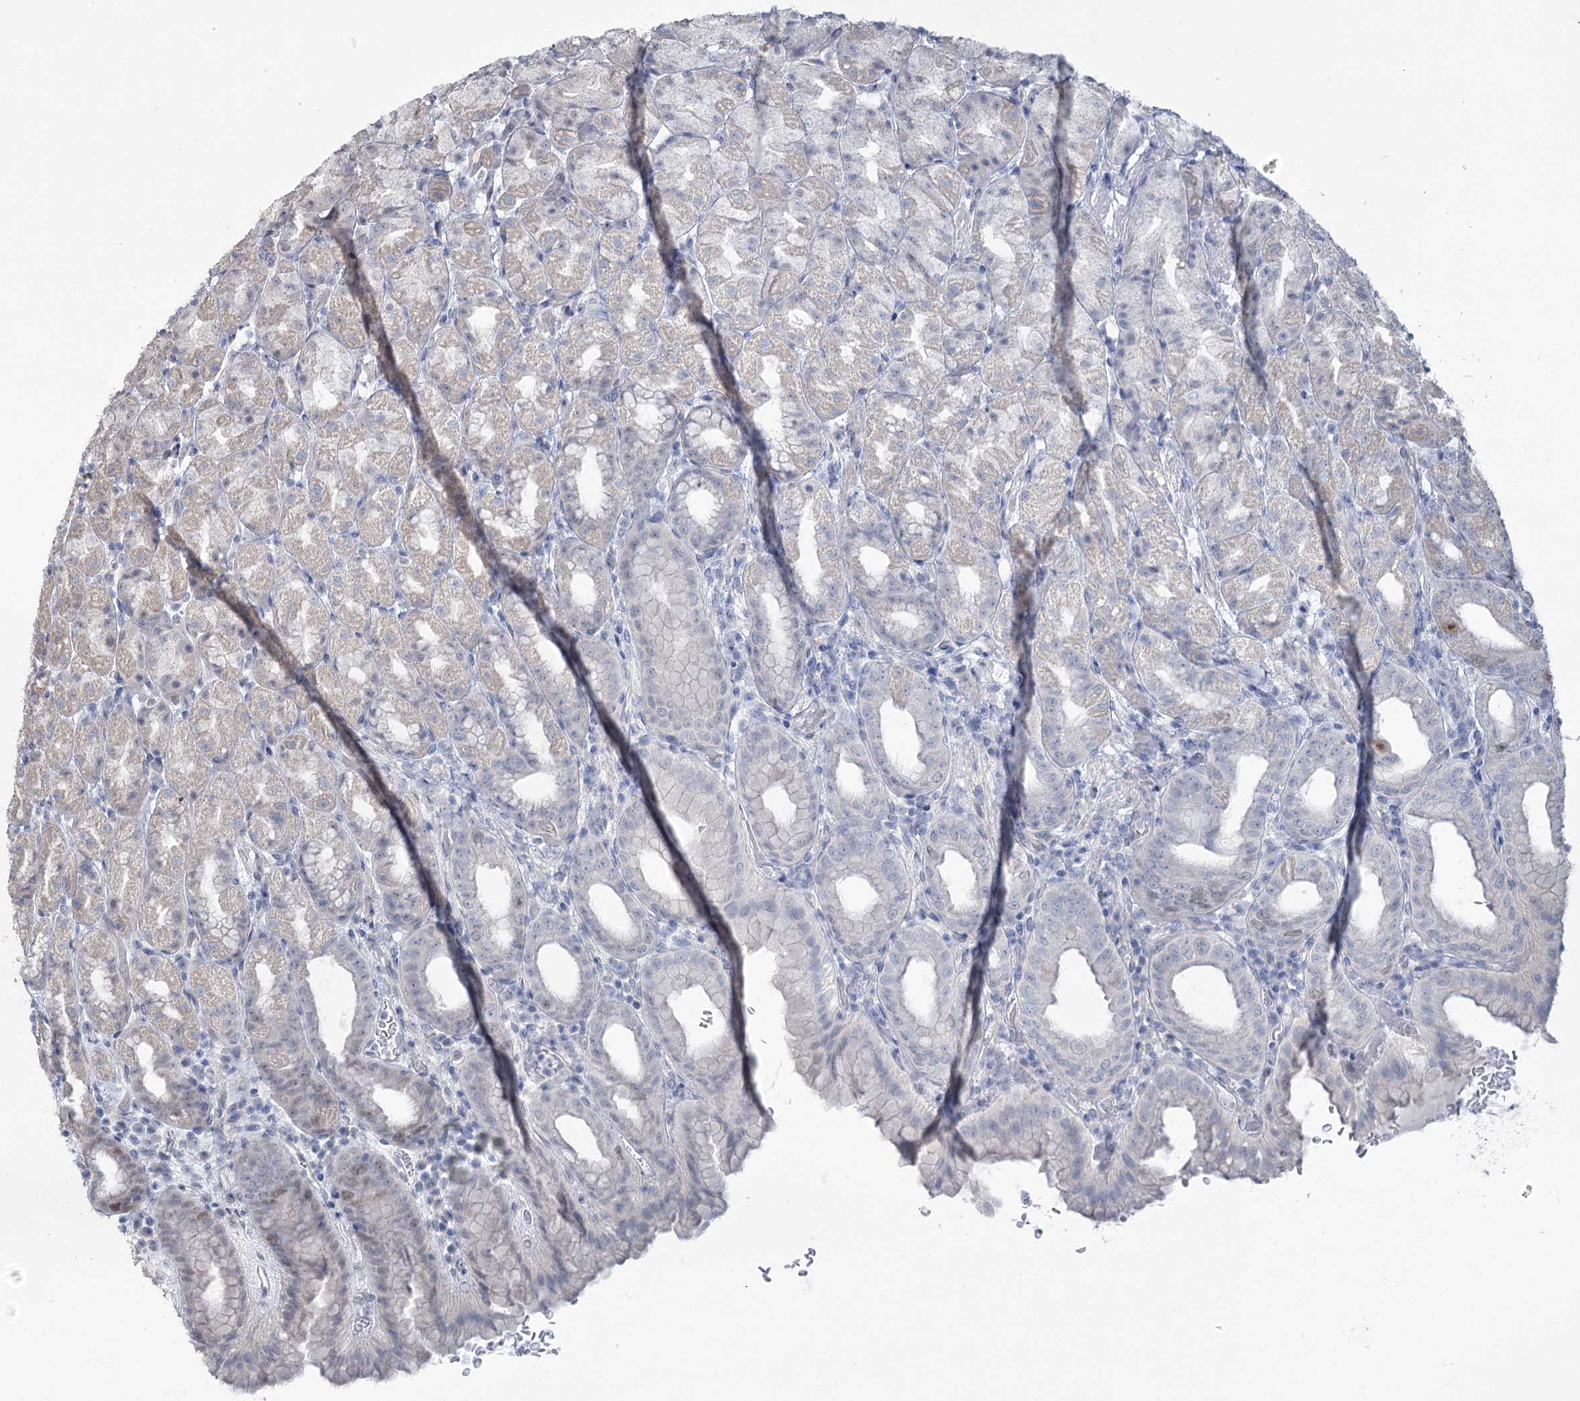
{"staining": {"intensity": "weak", "quantity": "<25%", "location": "cytoplasmic/membranous"}, "tissue": "stomach", "cell_type": "Glandular cells", "image_type": "normal", "snomed": [{"axis": "morphology", "description": "Normal tissue, NOS"}, {"axis": "topography", "description": "Stomach, upper"}], "caption": "Benign stomach was stained to show a protein in brown. There is no significant positivity in glandular cells.", "gene": "ABITRAM", "patient": {"sex": "male", "age": 68}}